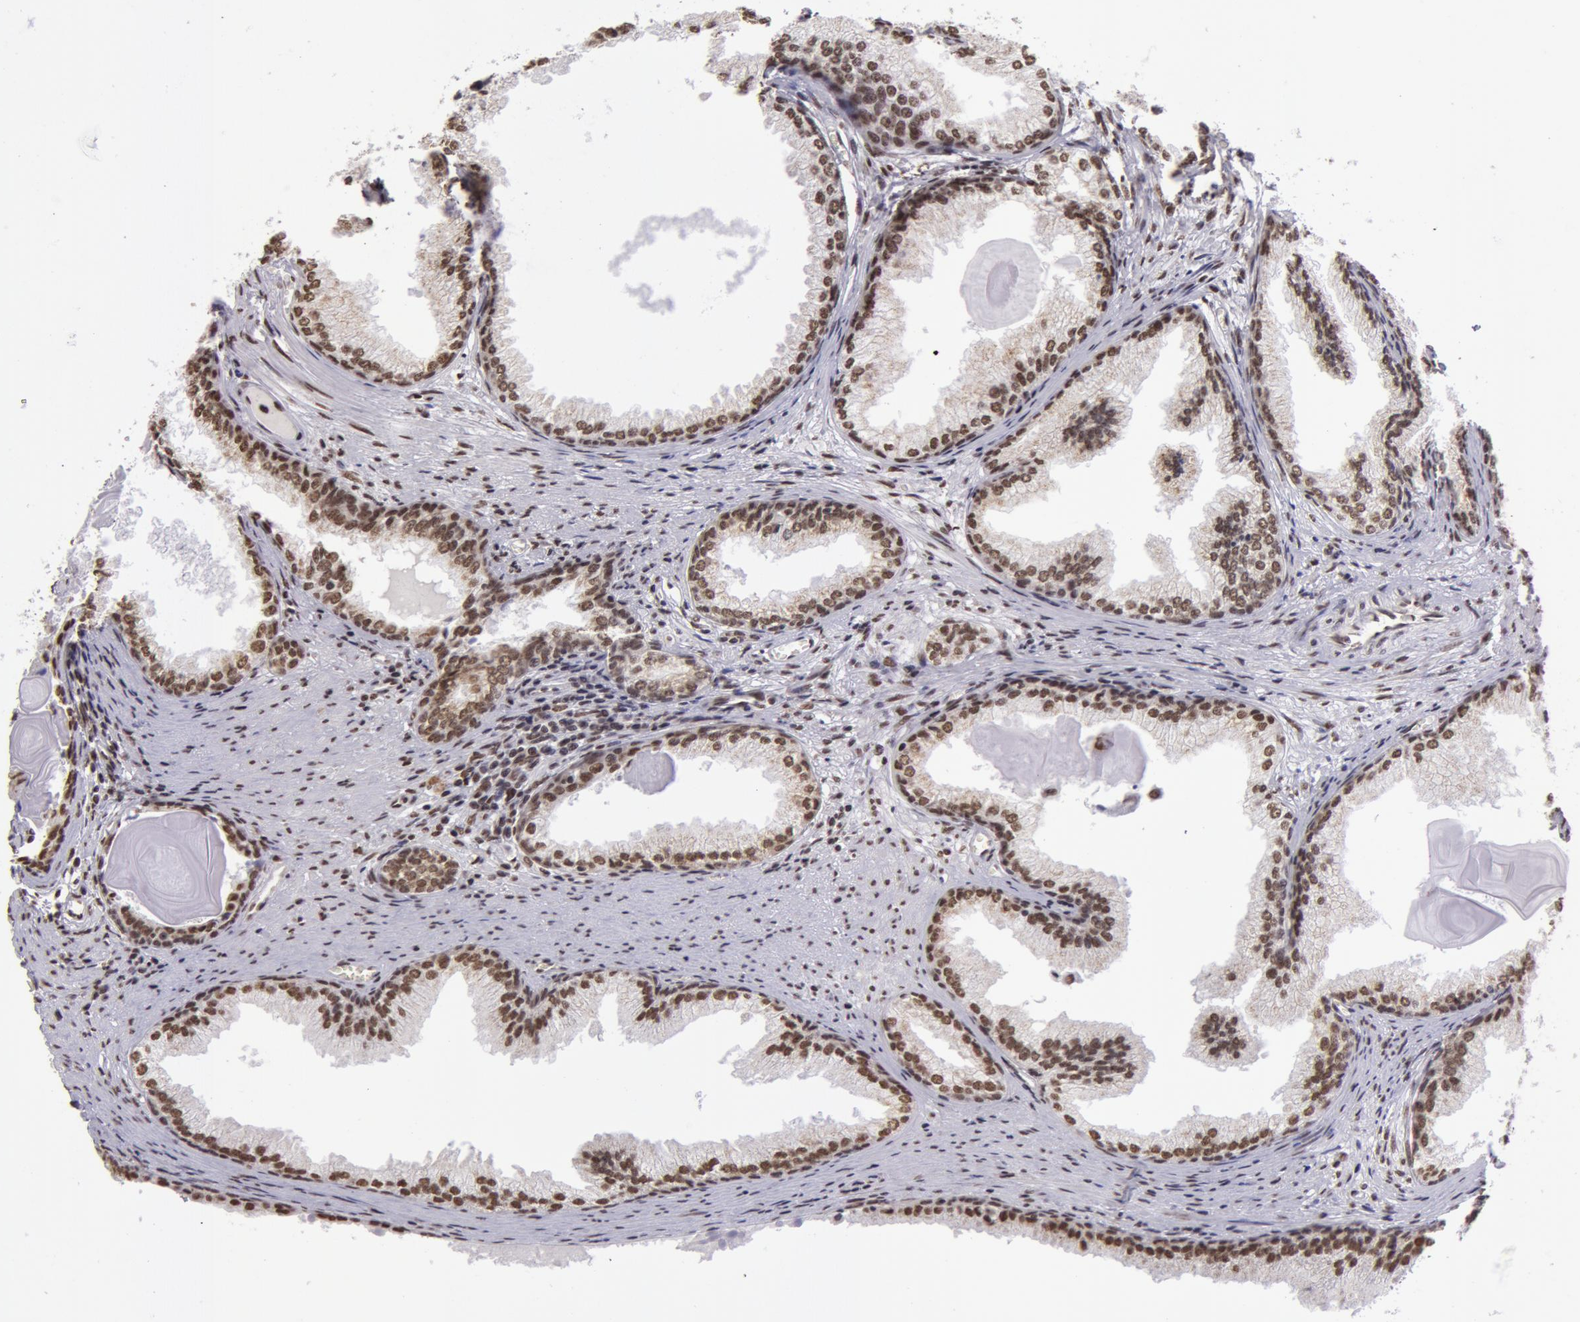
{"staining": {"intensity": "moderate", "quantity": ">75%", "location": "nuclear"}, "tissue": "prostate cancer", "cell_type": "Tumor cells", "image_type": "cancer", "snomed": [{"axis": "morphology", "description": "Adenocarcinoma, Medium grade"}, {"axis": "topography", "description": "Prostate"}], "caption": "A brown stain highlights moderate nuclear positivity of a protein in prostate medium-grade adenocarcinoma tumor cells.", "gene": "VRTN", "patient": {"sex": "male", "age": 79}}